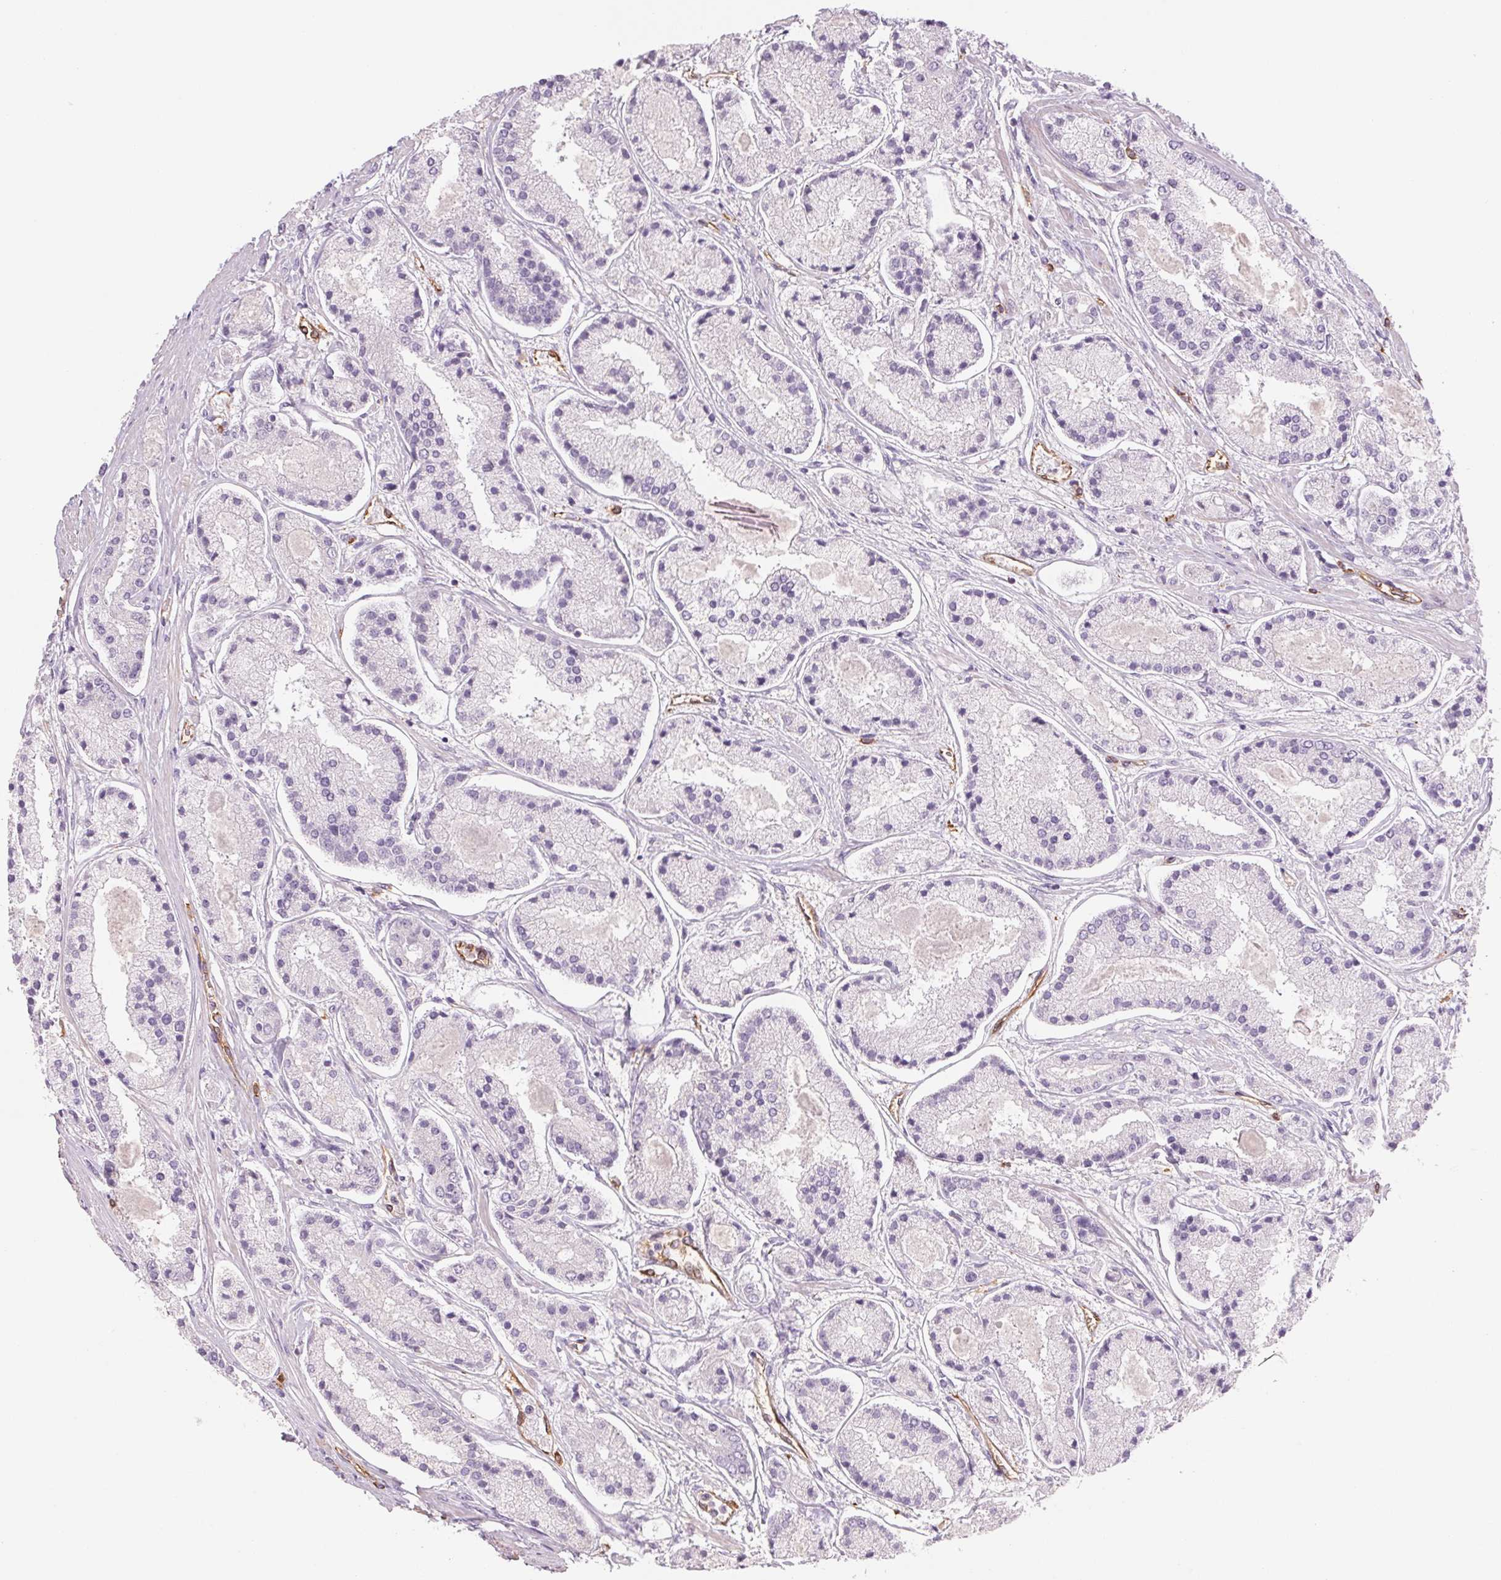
{"staining": {"intensity": "negative", "quantity": "none", "location": "none"}, "tissue": "prostate cancer", "cell_type": "Tumor cells", "image_type": "cancer", "snomed": [{"axis": "morphology", "description": "Adenocarcinoma, High grade"}, {"axis": "topography", "description": "Prostate"}], "caption": "A photomicrograph of adenocarcinoma (high-grade) (prostate) stained for a protein demonstrates no brown staining in tumor cells. (DAB immunohistochemistry (IHC) visualized using brightfield microscopy, high magnification).", "gene": "ANKRD13B", "patient": {"sex": "male", "age": 67}}